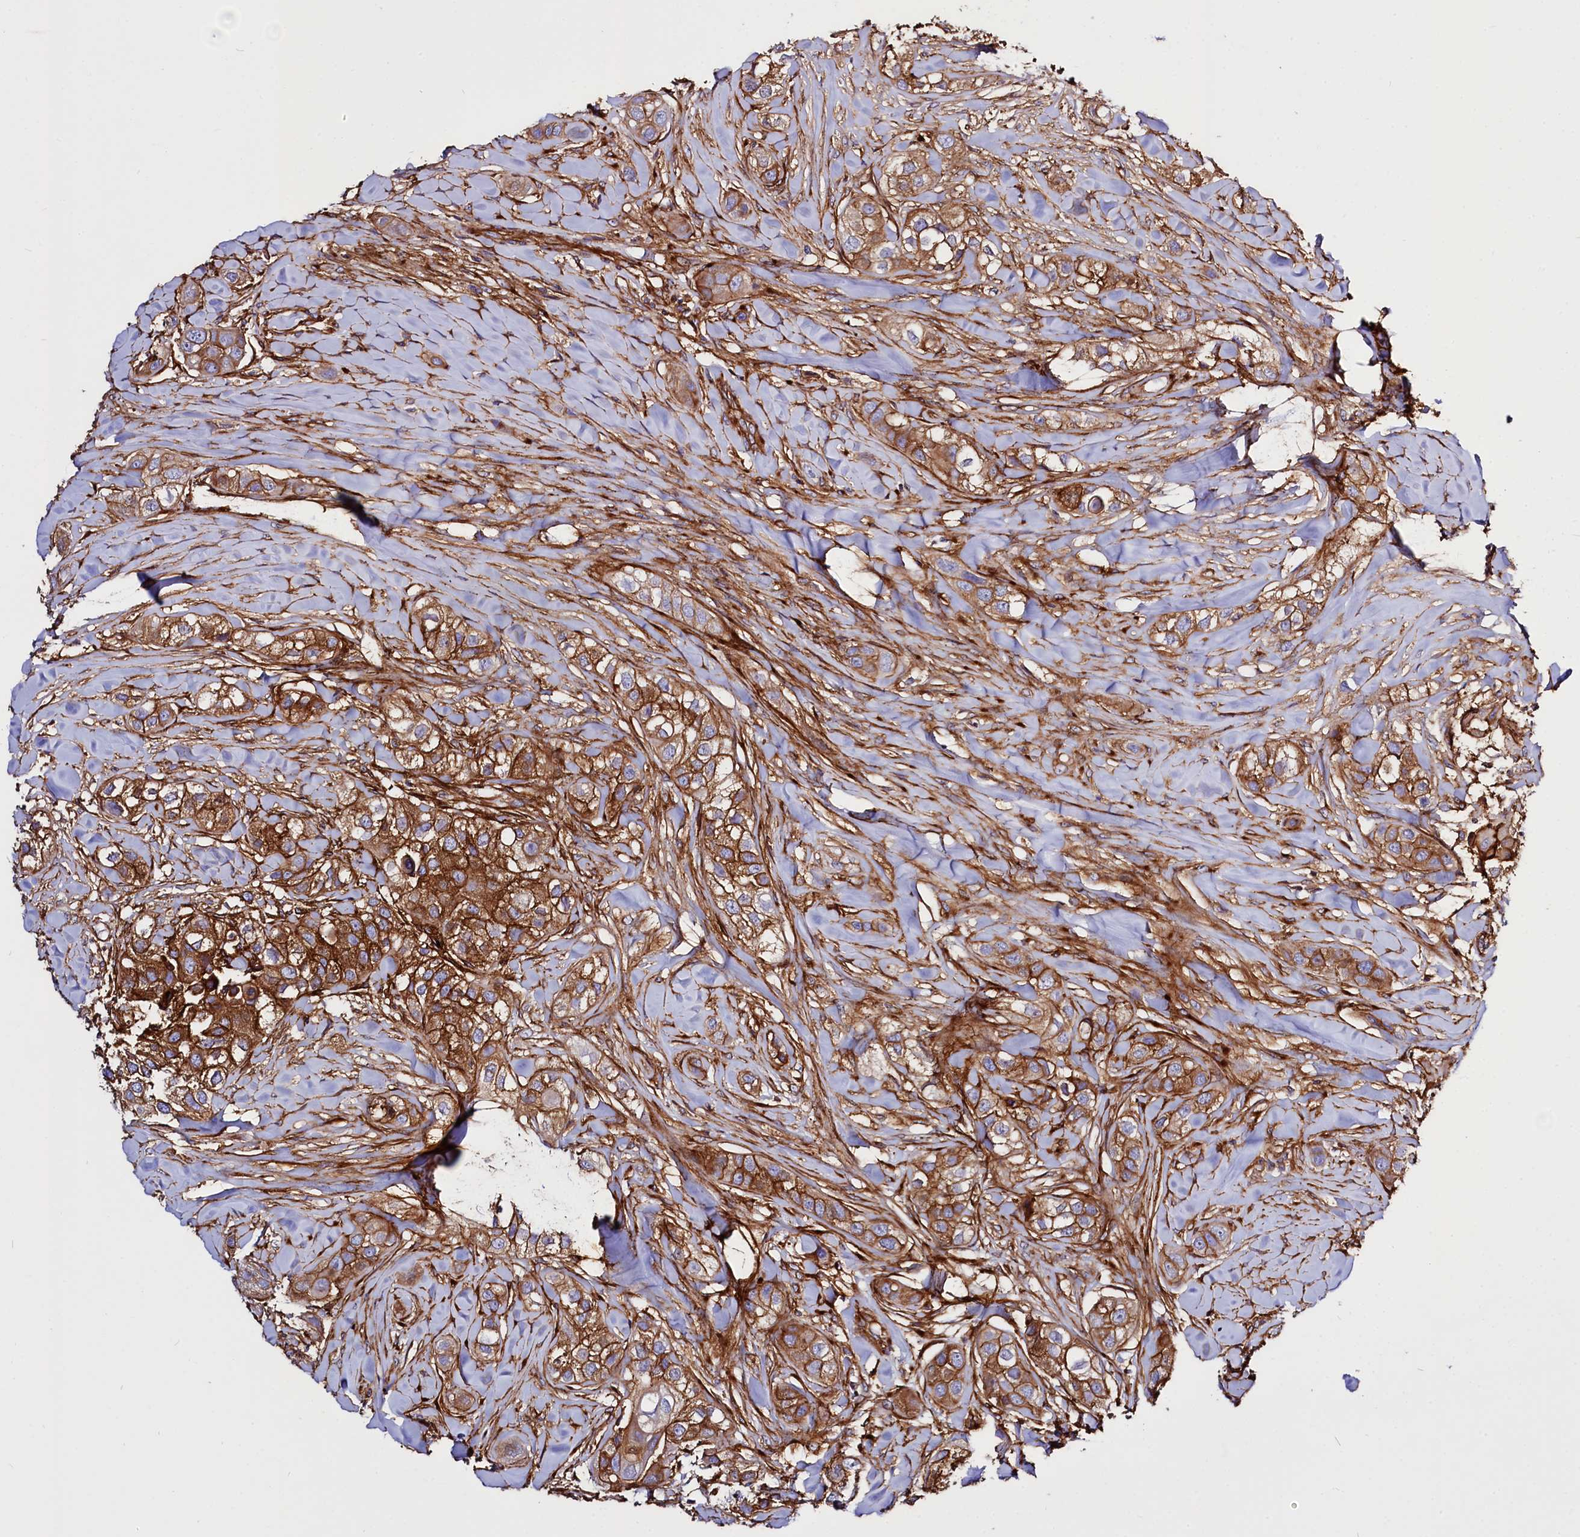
{"staining": {"intensity": "strong", "quantity": ">75%", "location": "cytoplasmic/membranous"}, "tissue": "head and neck cancer", "cell_type": "Tumor cells", "image_type": "cancer", "snomed": [{"axis": "morphology", "description": "Normal tissue, NOS"}, {"axis": "morphology", "description": "Squamous cell carcinoma, NOS"}, {"axis": "topography", "description": "Skeletal muscle"}, {"axis": "topography", "description": "Head-Neck"}], "caption": "High-magnification brightfield microscopy of head and neck squamous cell carcinoma stained with DAB (3,3'-diaminobenzidine) (brown) and counterstained with hematoxylin (blue). tumor cells exhibit strong cytoplasmic/membranous expression is identified in about>75% of cells. (DAB = brown stain, brightfield microscopy at high magnification).", "gene": "ANO6", "patient": {"sex": "male", "age": 51}}